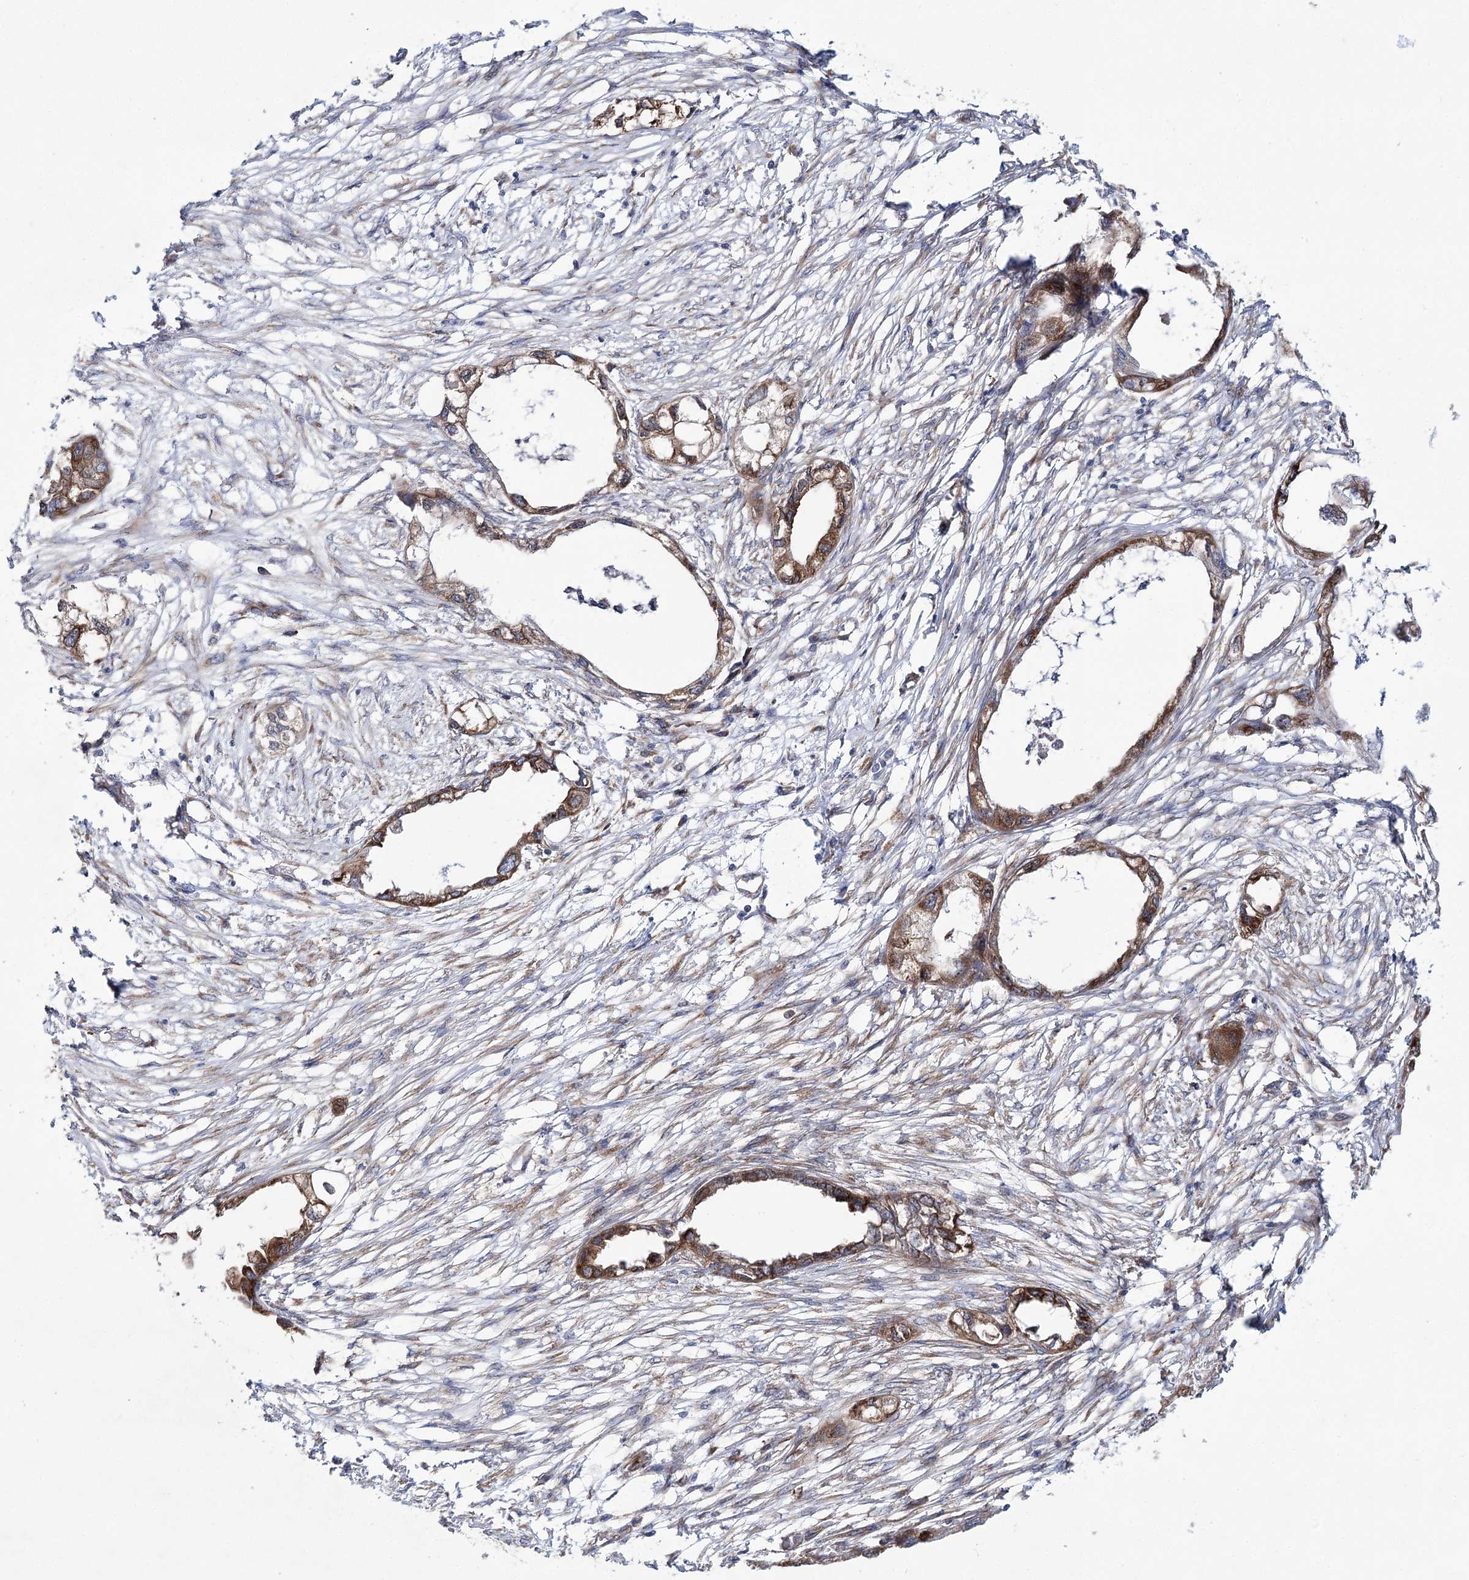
{"staining": {"intensity": "moderate", "quantity": ">75%", "location": "cytoplasmic/membranous"}, "tissue": "endometrial cancer", "cell_type": "Tumor cells", "image_type": "cancer", "snomed": [{"axis": "morphology", "description": "Adenocarcinoma, NOS"}, {"axis": "morphology", "description": "Adenocarcinoma, metastatic, NOS"}, {"axis": "topography", "description": "Adipose tissue"}, {"axis": "topography", "description": "Endometrium"}], "caption": "A brown stain highlights moderate cytoplasmic/membranous staining of a protein in metastatic adenocarcinoma (endometrial) tumor cells. The staining was performed using DAB (3,3'-diaminobenzidine), with brown indicating positive protein expression. Nuclei are stained blue with hematoxylin.", "gene": "VWA2", "patient": {"sex": "female", "age": 67}}